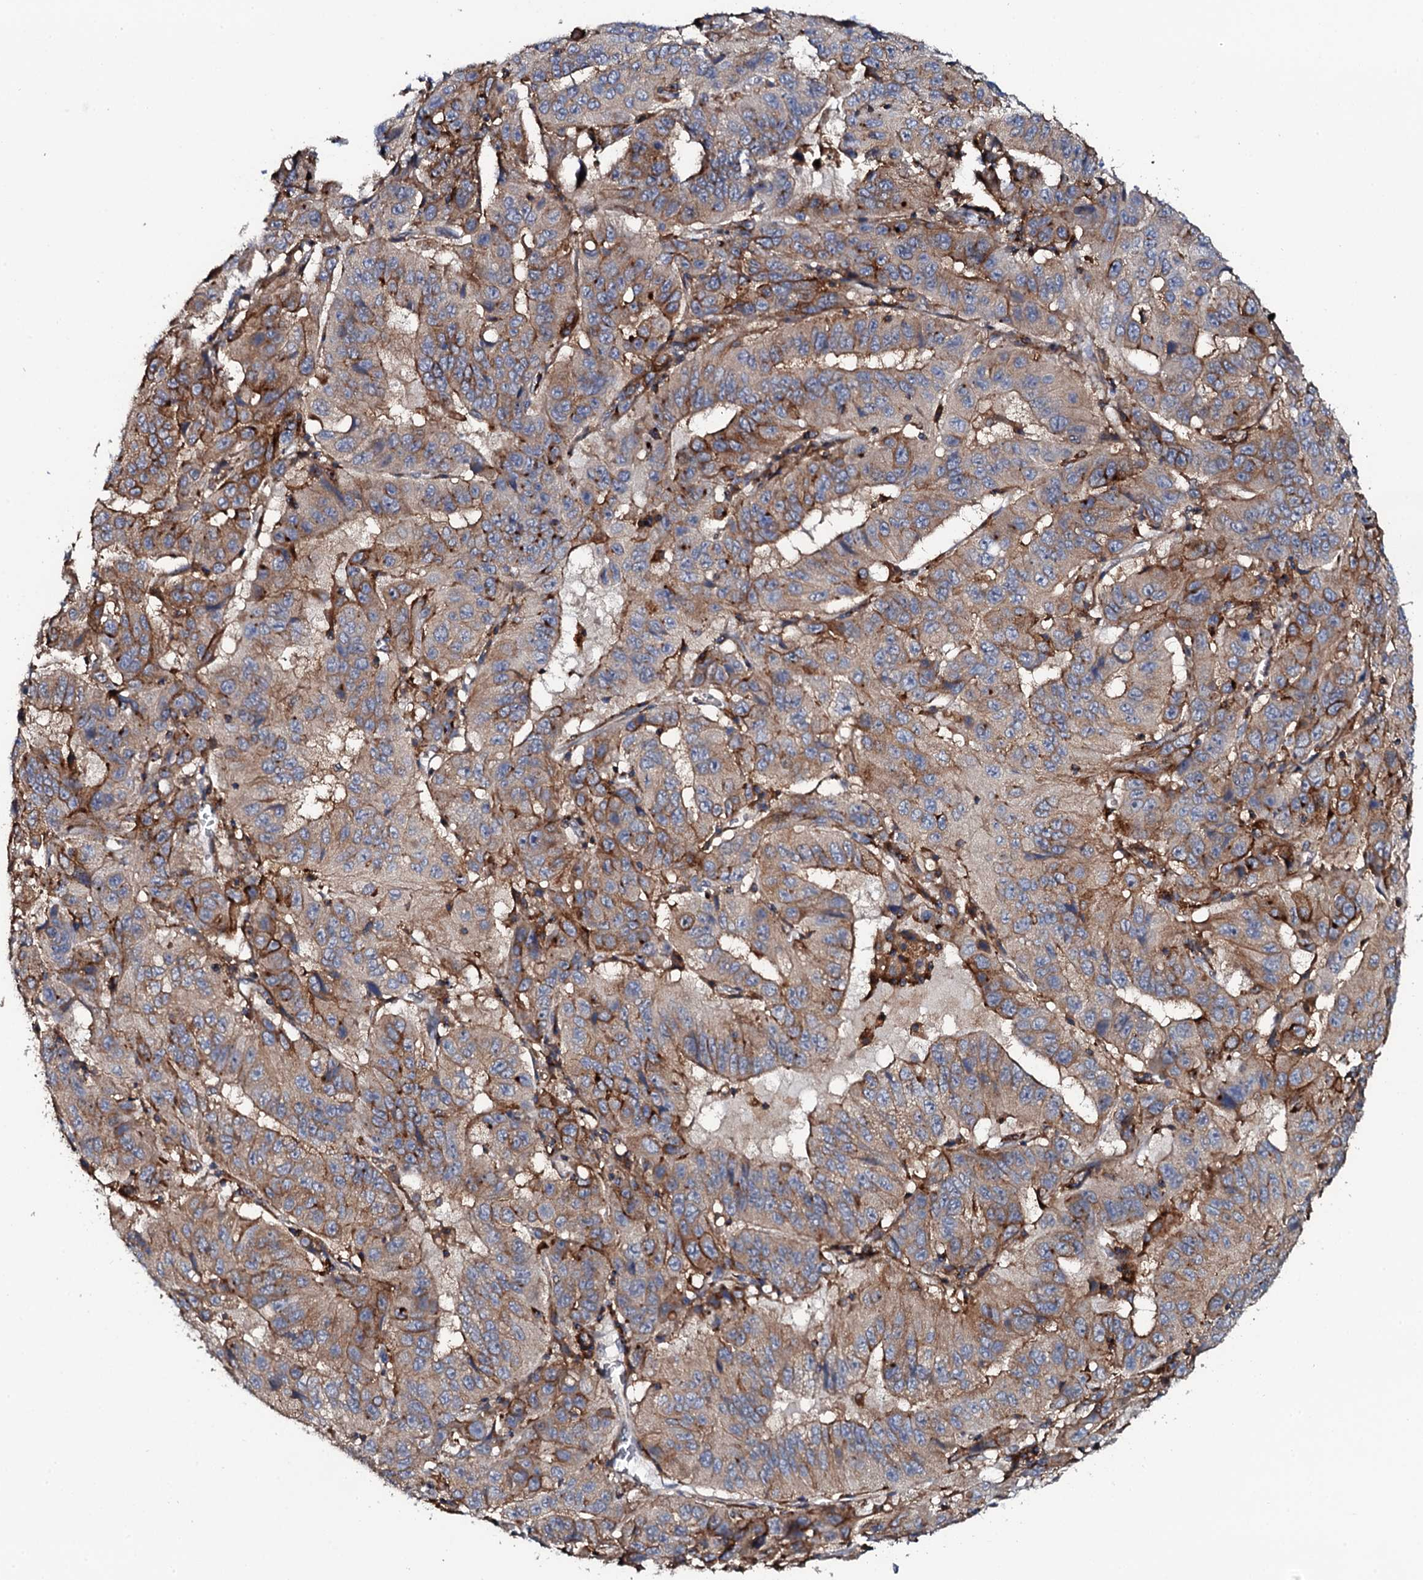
{"staining": {"intensity": "moderate", "quantity": ">75%", "location": "cytoplasmic/membranous"}, "tissue": "pancreatic cancer", "cell_type": "Tumor cells", "image_type": "cancer", "snomed": [{"axis": "morphology", "description": "Adenocarcinoma, NOS"}, {"axis": "topography", "description": "Pancreas"}], "caption": "Immunohistochemical staining of human pancreatic adenocarcinoma displays medium levels of moderate cytoplasmic/membranous protein staining in about >75% of tumor cells.", "gene": "VAMP8", "patient": {"sex": "male", "age": 63}}